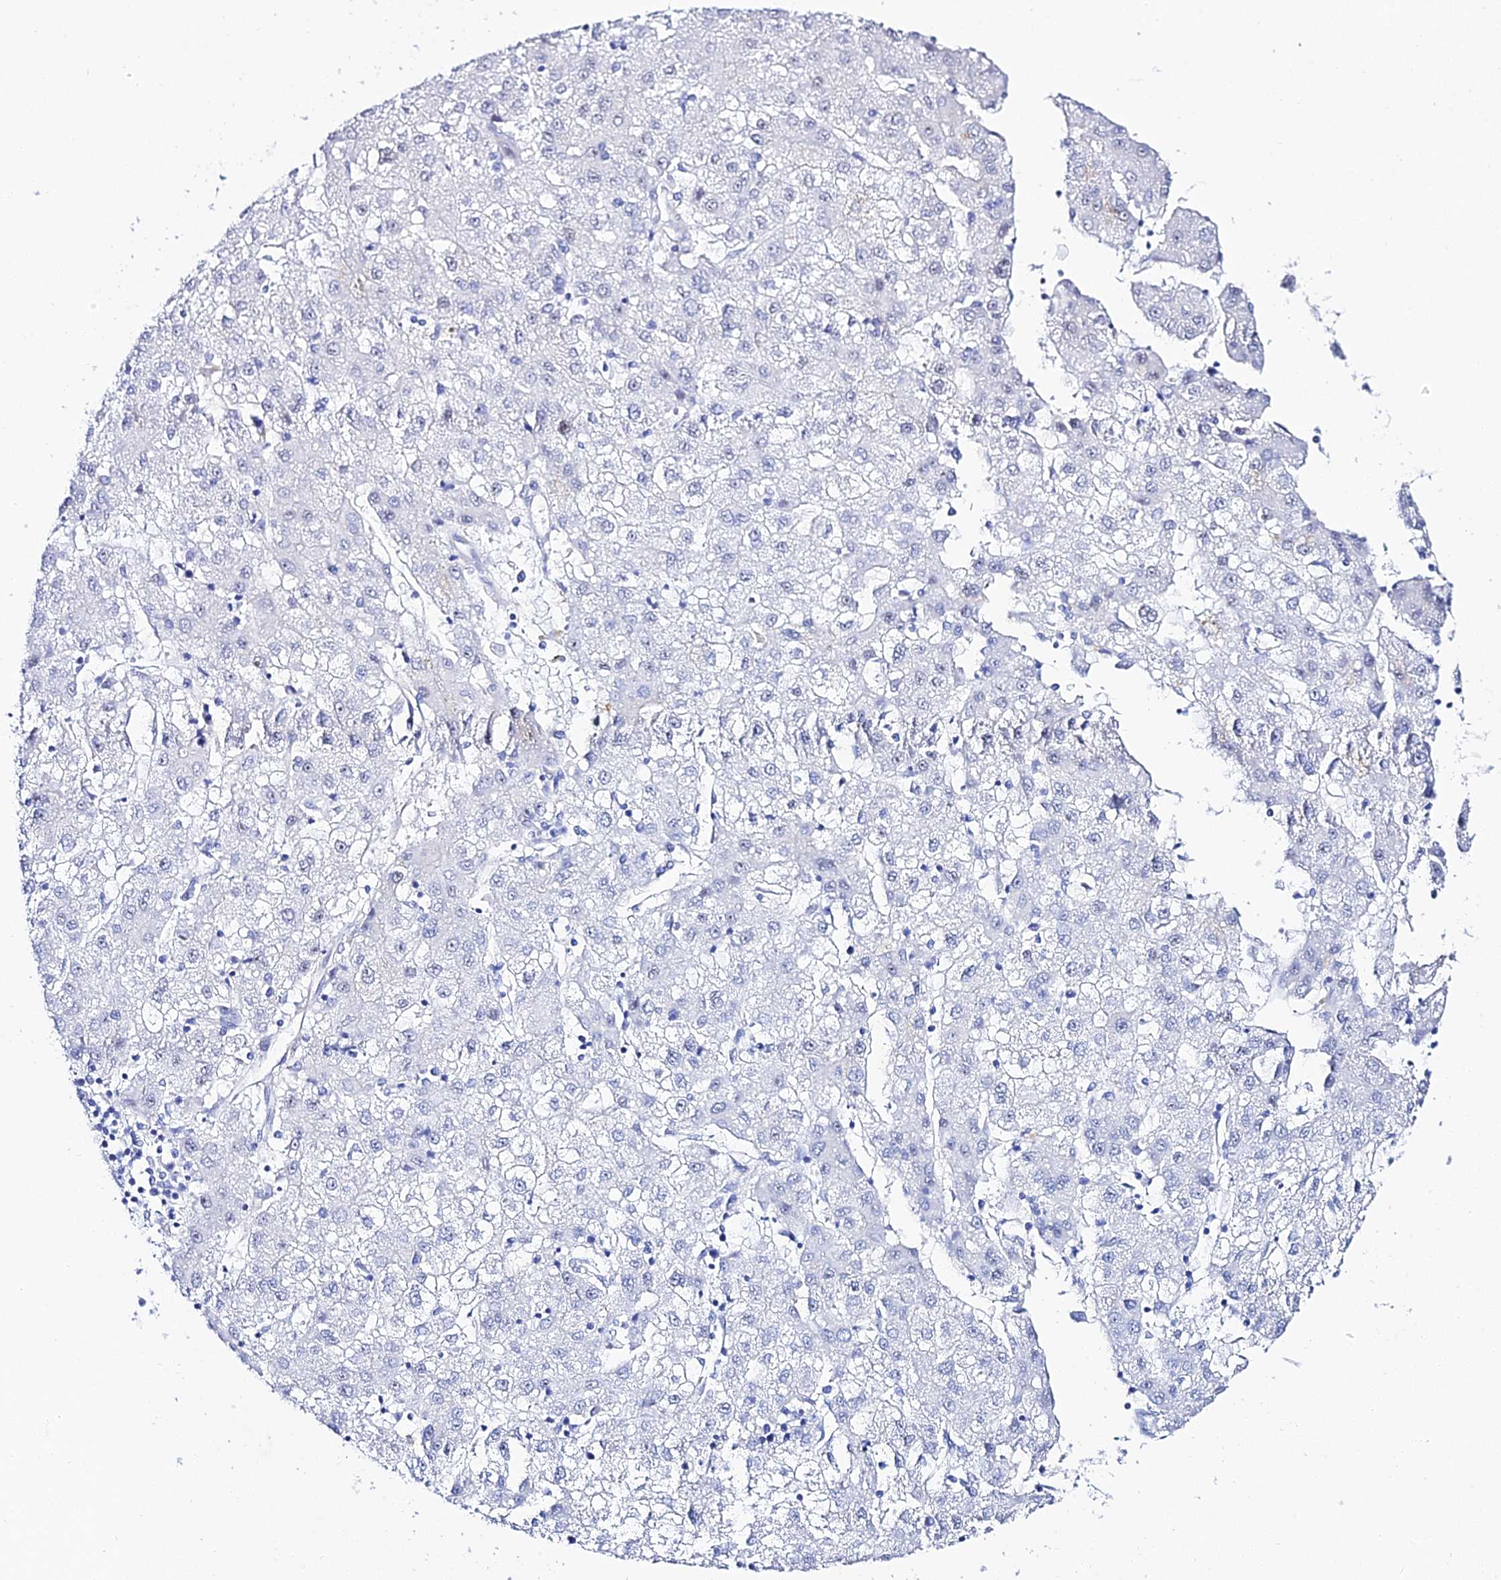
{"staining": {"intensity": "negative", "quantity": "none", "location": "none"}, "tissue": "liver cancer", "cell_type": "Tumor cells", "image_type": "cancer", "snomed": [{"axis": "morphology", "description": "Carcinoma, Hepatocellular, NOS"}, {"axis": "topography", "description": "Liver"}], "caption": "Immunohistochemical staining of human liver cancer displays no significant expression in tumor cells.", "gene": "POFUT2", "patient": {"sex": "male", "age": 72}}